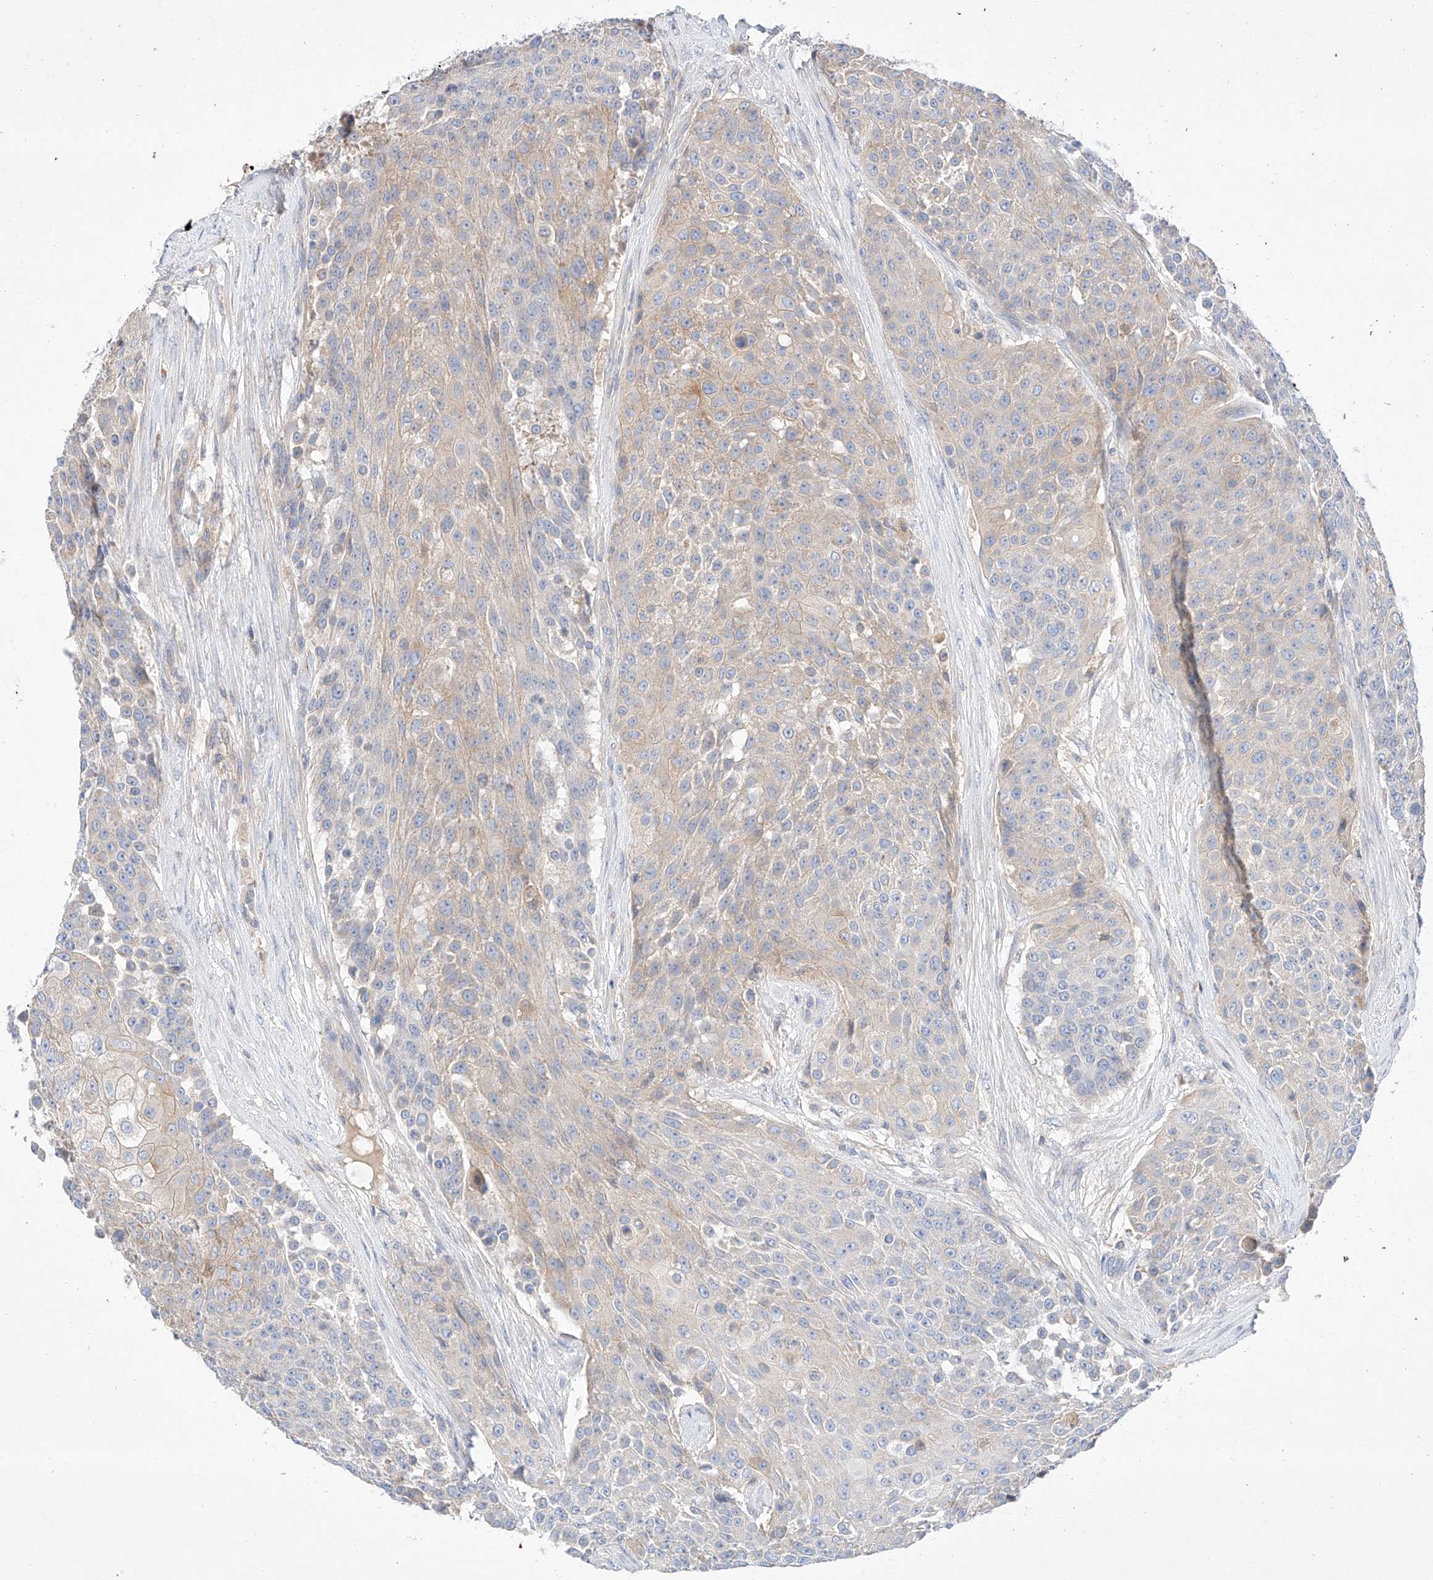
{"staining": {"intensity": "weak", "quantity": "<25%", "location": "cytoplasmic/membranous"}, "tissue": "urothelial cancer", "cell_type": "Tumor cells", "image_type": "cancer", "snomed": [{"axis": "morphology", "description": "Urothelial carcinoma, High grade"}, {"axis": "topography", "description": "Urinary bladder"}], "caption": "Protein analysis of urothelial cancer exhibits no significant positivity in tumor cells.", "gene": "C6orf118", "patient": {"sex": "female", "age": 63}}